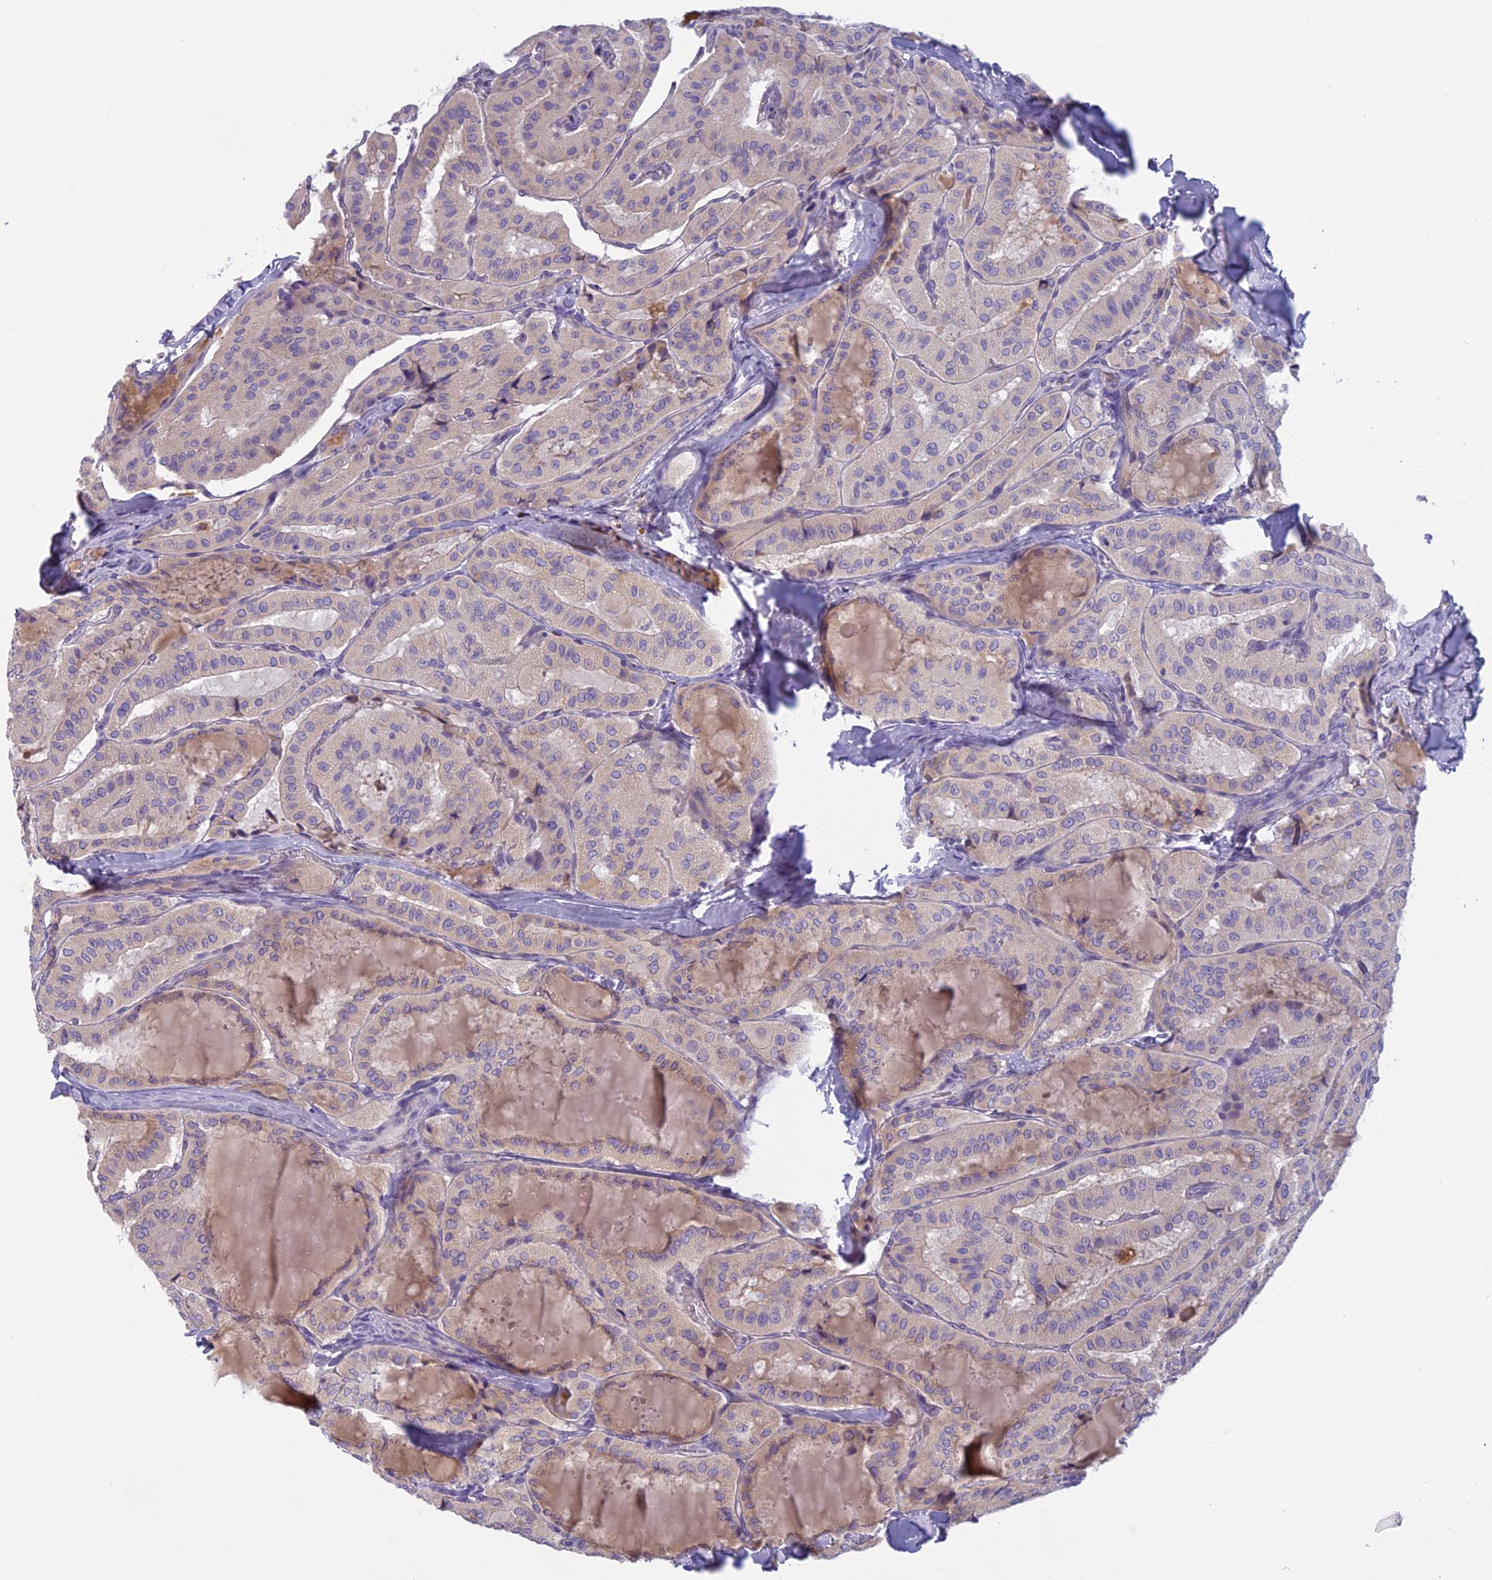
{"staining": {"intensity": "weak", "quantity": "25%-75%", "location": "cytoplasmic/membranous"}, "tissue": "thyroid cancer", "cell_type": "Tumor cells", "image_type": "cancer", "snomed": [{"axis": "morphology", "description": "Normal tissue, NOS"}, {"axis": "morphology", "description": "Papillary adenocarcinoma, NOS"}, {"axis": "topography", "description": "Thyroid gland"}], "caption": "IHC micrograph of neoplastic tissue: human thyroid papillary adenocarcinoma stained using immunohistochemistry demonstrates low levels of weak protein expression localized specifically in the cytoplasmic/membranous of tumor cells, appearing as a cytoplasmic/membranous brown color.", "gene": "SEMA7A", "patient": {"sex": "female", "age": 59}}